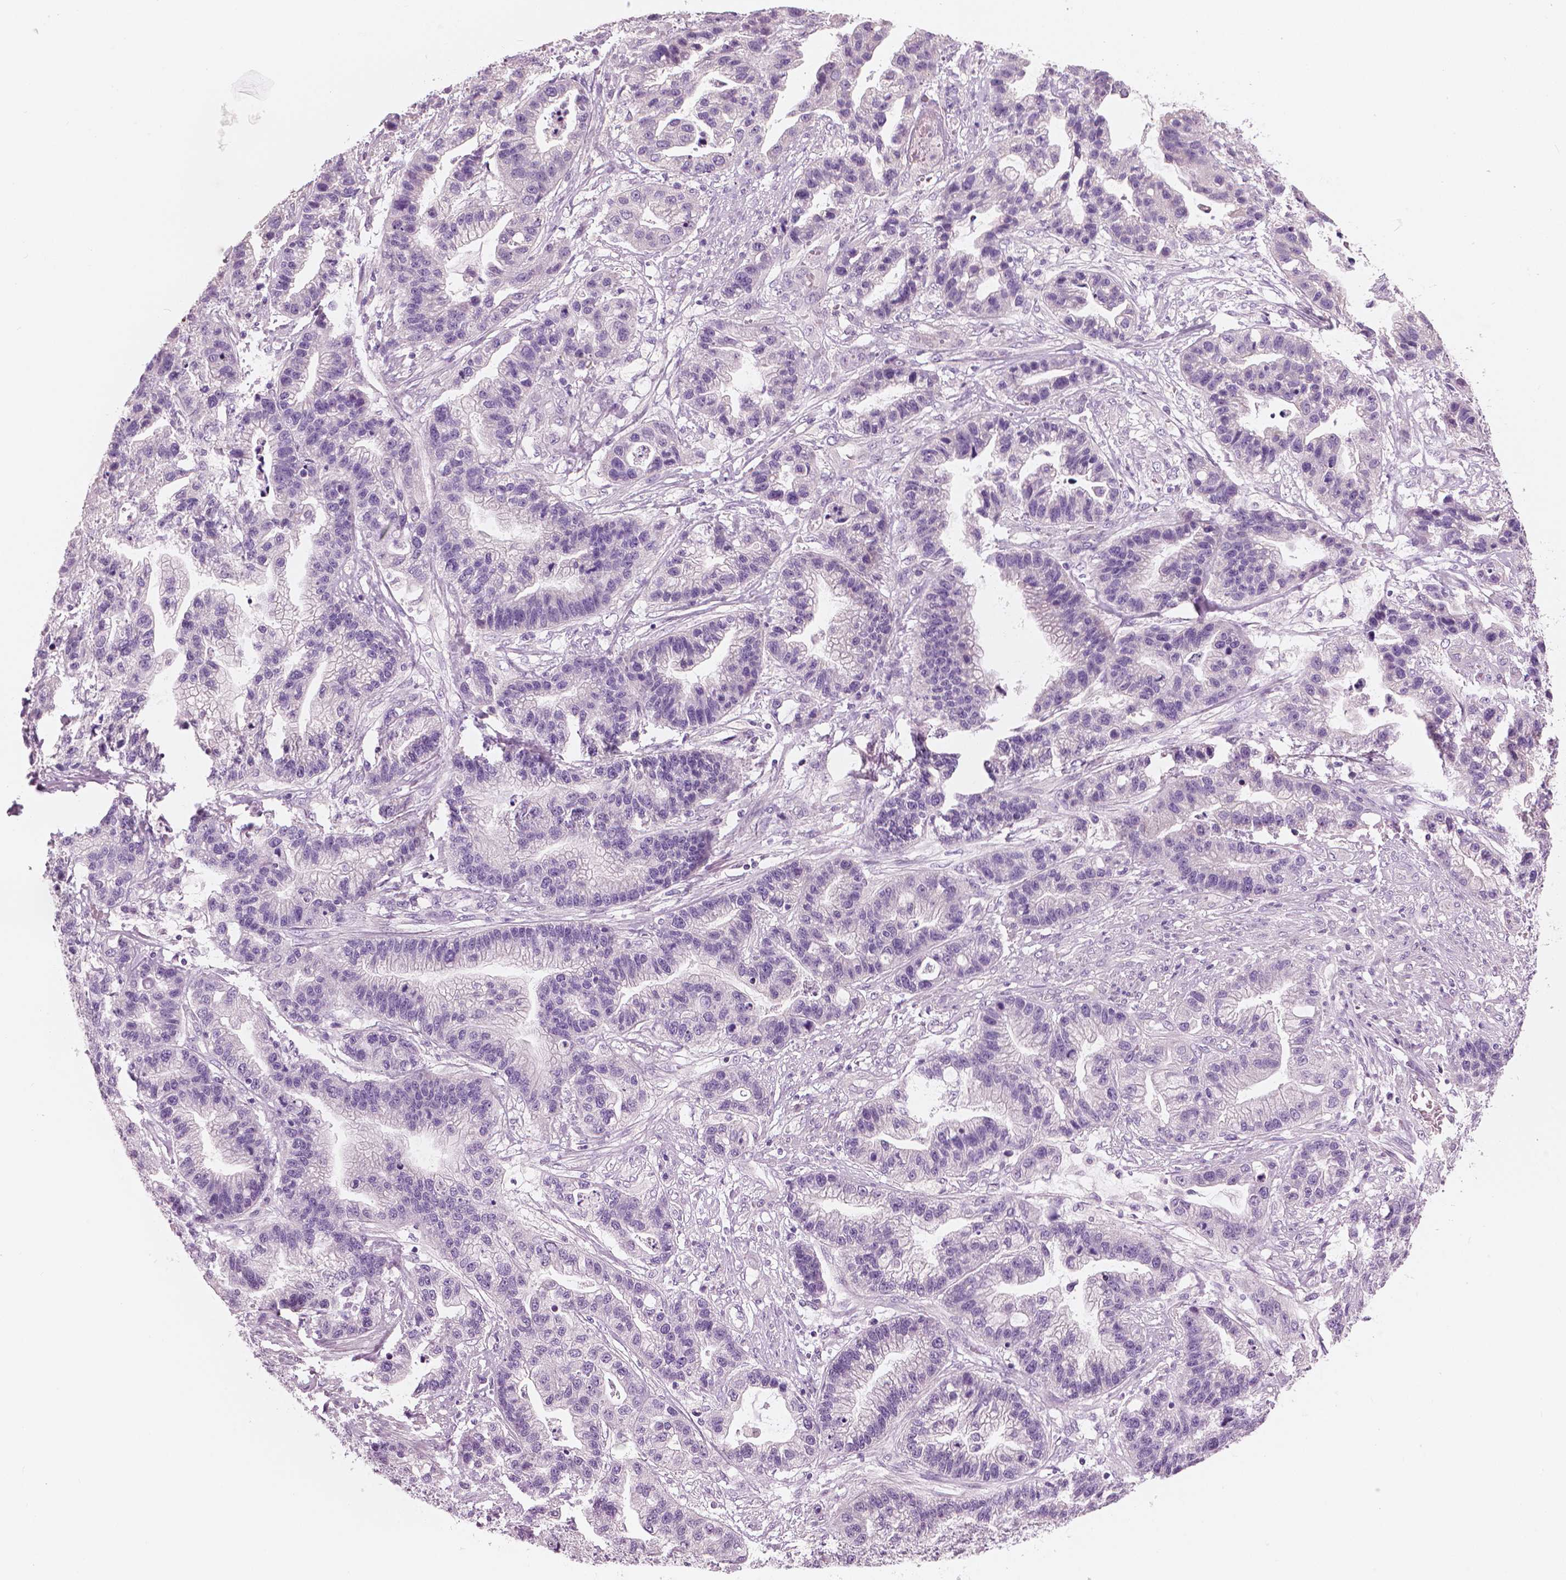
{"staining": {"intensity": "negative", "quantity": "none", "location": "none"}, "tissue": "stomach cancer", "cell_type": "Tumor cells", "image_type": "cancer", "snomed": [{"axis": "morphology", "description": "Adenocarcinoma, NOS"}, {"axis": "topography", "description": "Stomach"}], "caption": "High power microscopy micrograph of an immunohistochemistry (IHC) image of adenocarcinoma (stomach), revealing no significant staining in tumor cells.", "gene": "SLC24A1", "patient": {"sex": "male", "age": 83}}